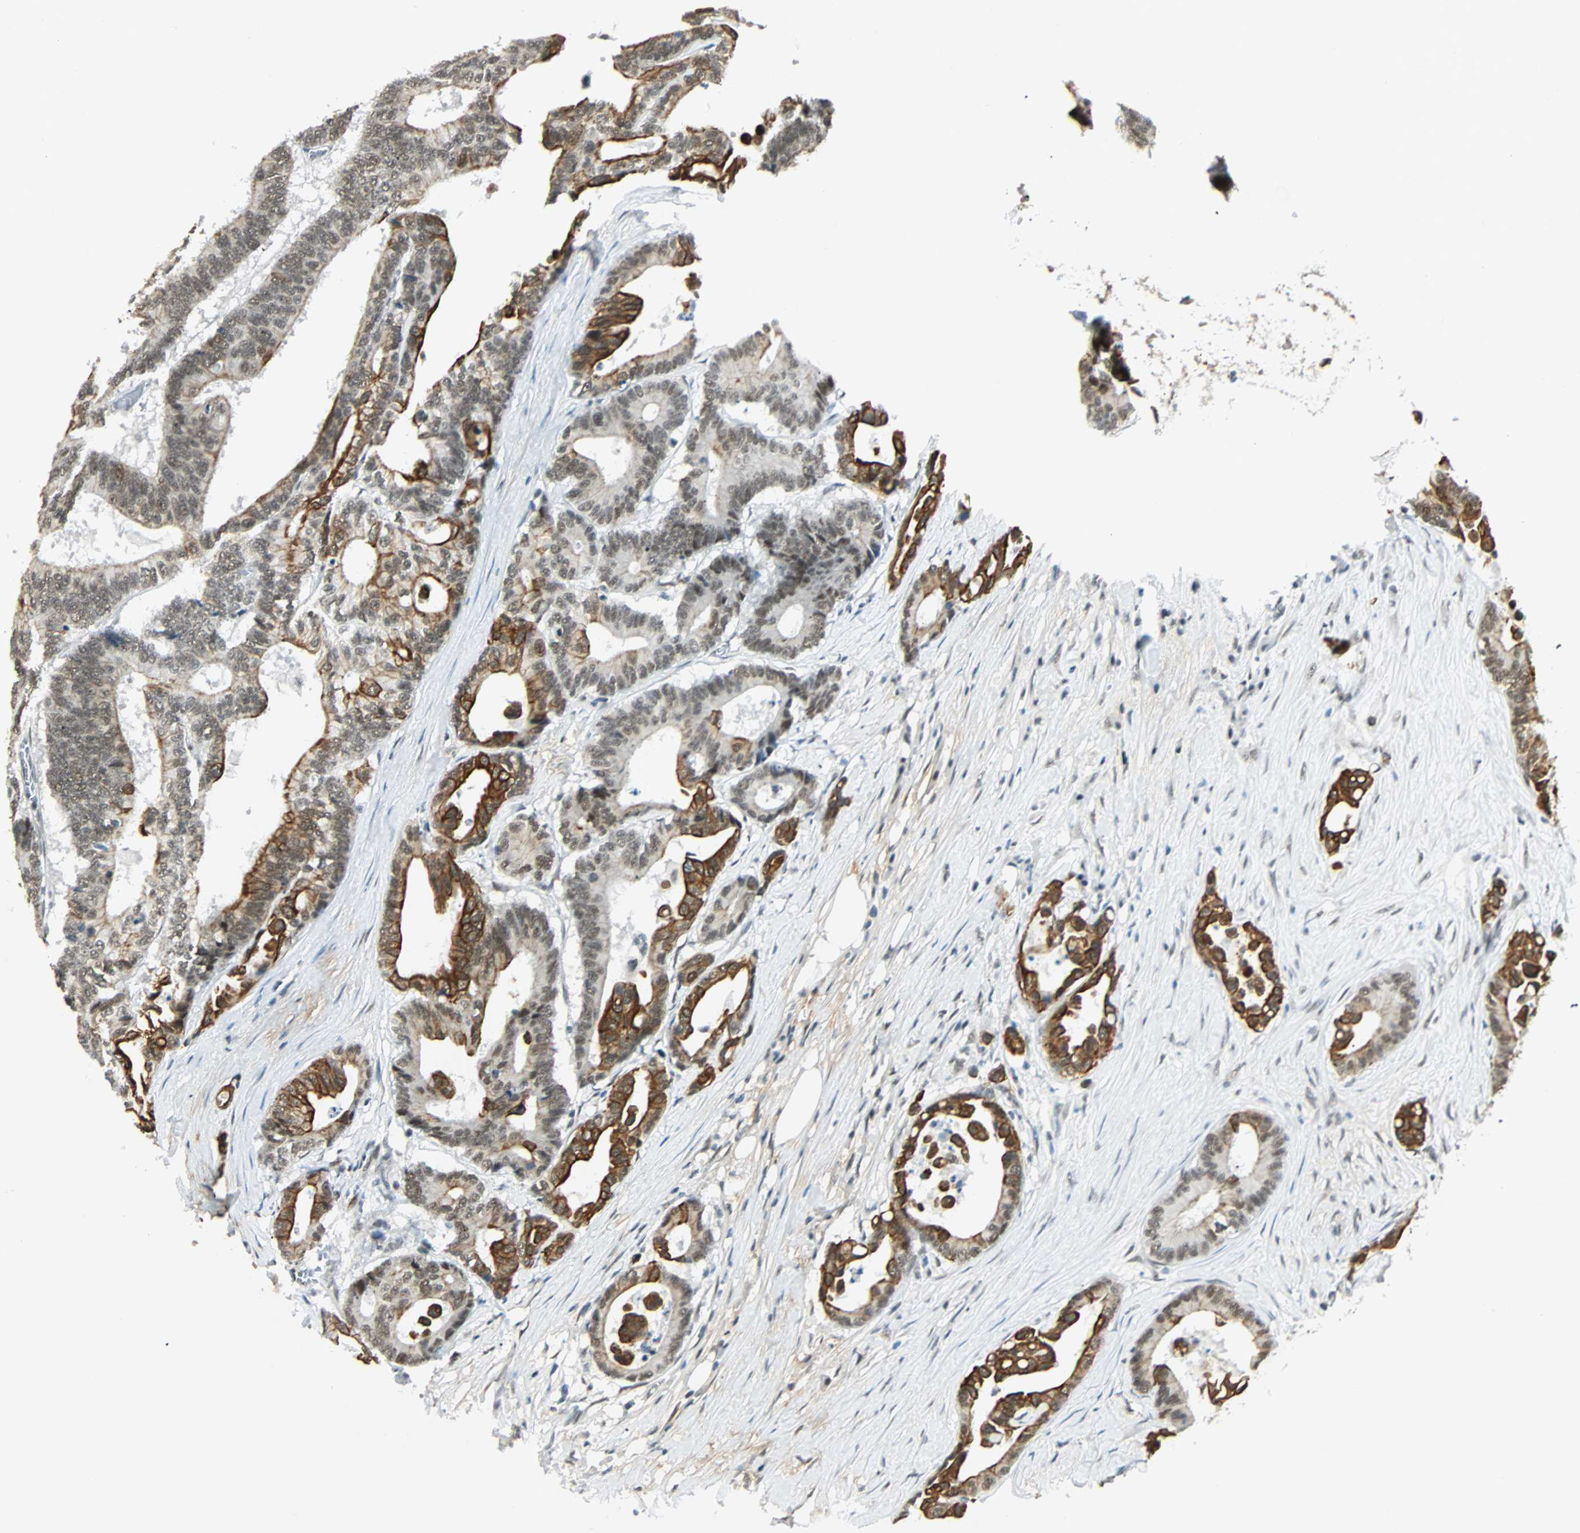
{"staining": {"intensity": "strong", "quantity": ">75%", "location": "cytoplasmic/membranous,nuclear"}, "tissue": "colorectal cancer", "cell_type": "Tumor cells", "image_type": "cancer", "snomed": [{"axis": "morphology", "description": "Normal tissue, NOS"}, {"axis": "morphology", "description": "Adenocarcinoma, NOS"}, {"axis": "topography", "description": "Colon"}], "caption": "Immunohistochemical staining of human colorectal cancer demonstrates high levels of strong cytoplasmic/membranous and nuclear protein staining in about >75% of tumor cells.", "gene": "NELFE", "patient": {"sex": "male", "age": 82}}